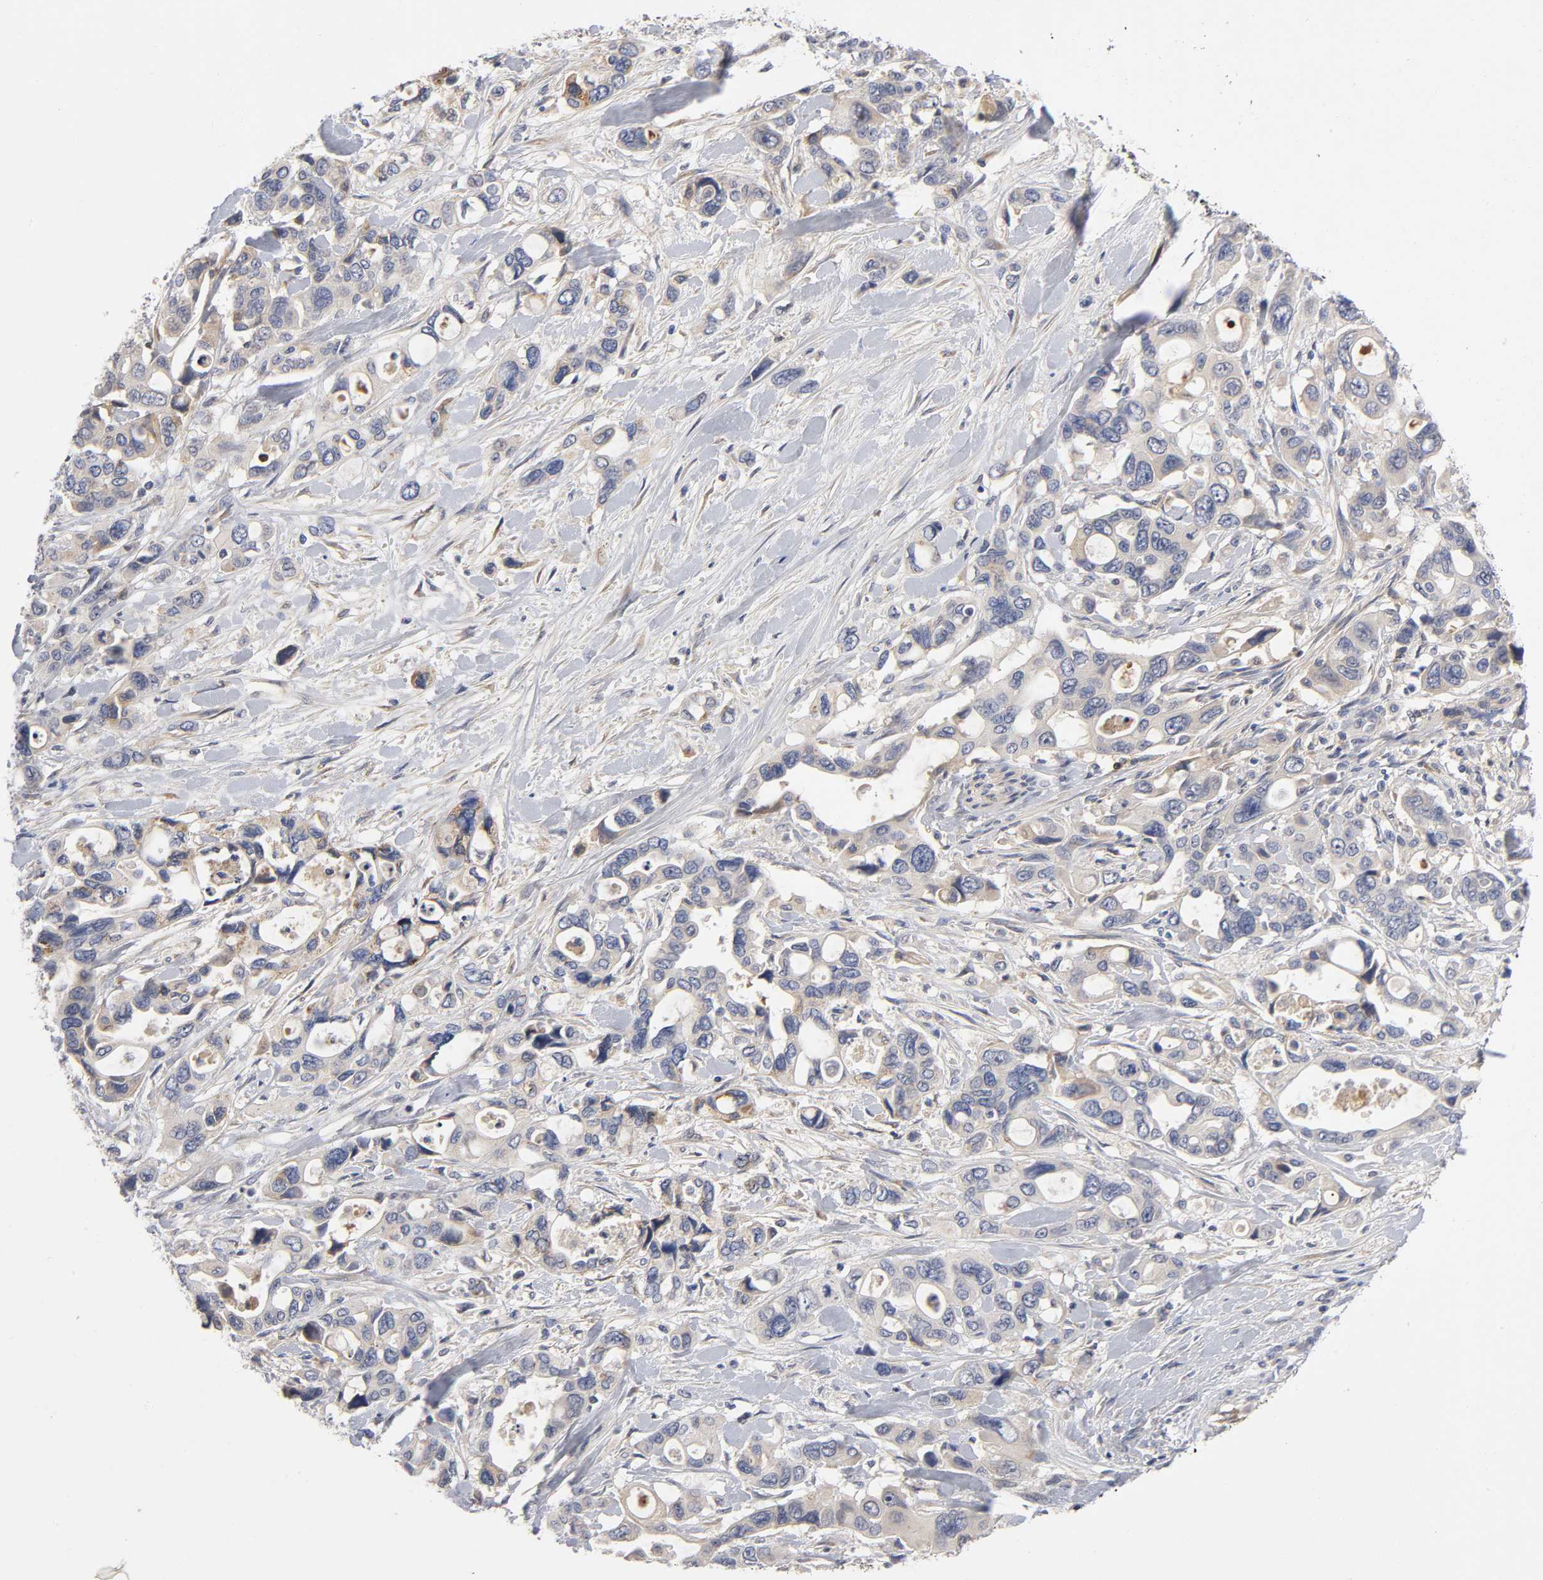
{"staining": {"intensity": "weak", "quantity": ">75%", "location": "cytoplasmic/membranous"}, "tissue": "pancreatic cancer", "cell_type": "Tumor cells", "image_type": "cancer", "snomed": [{"axis": "morphology", "description": "Adenocarcinoma, NOS"}, {"axis": "topography", "description": "Pancreas"}], "caption": "An image of human pancreatic adenocarcinoma stained for a protein shows weak cytoplasmic/membranous brown staining in tumor cells. Nuclei are stained in blue.", "gene": "NOVA1", "patient": {"sex": "male", "age": 46}}